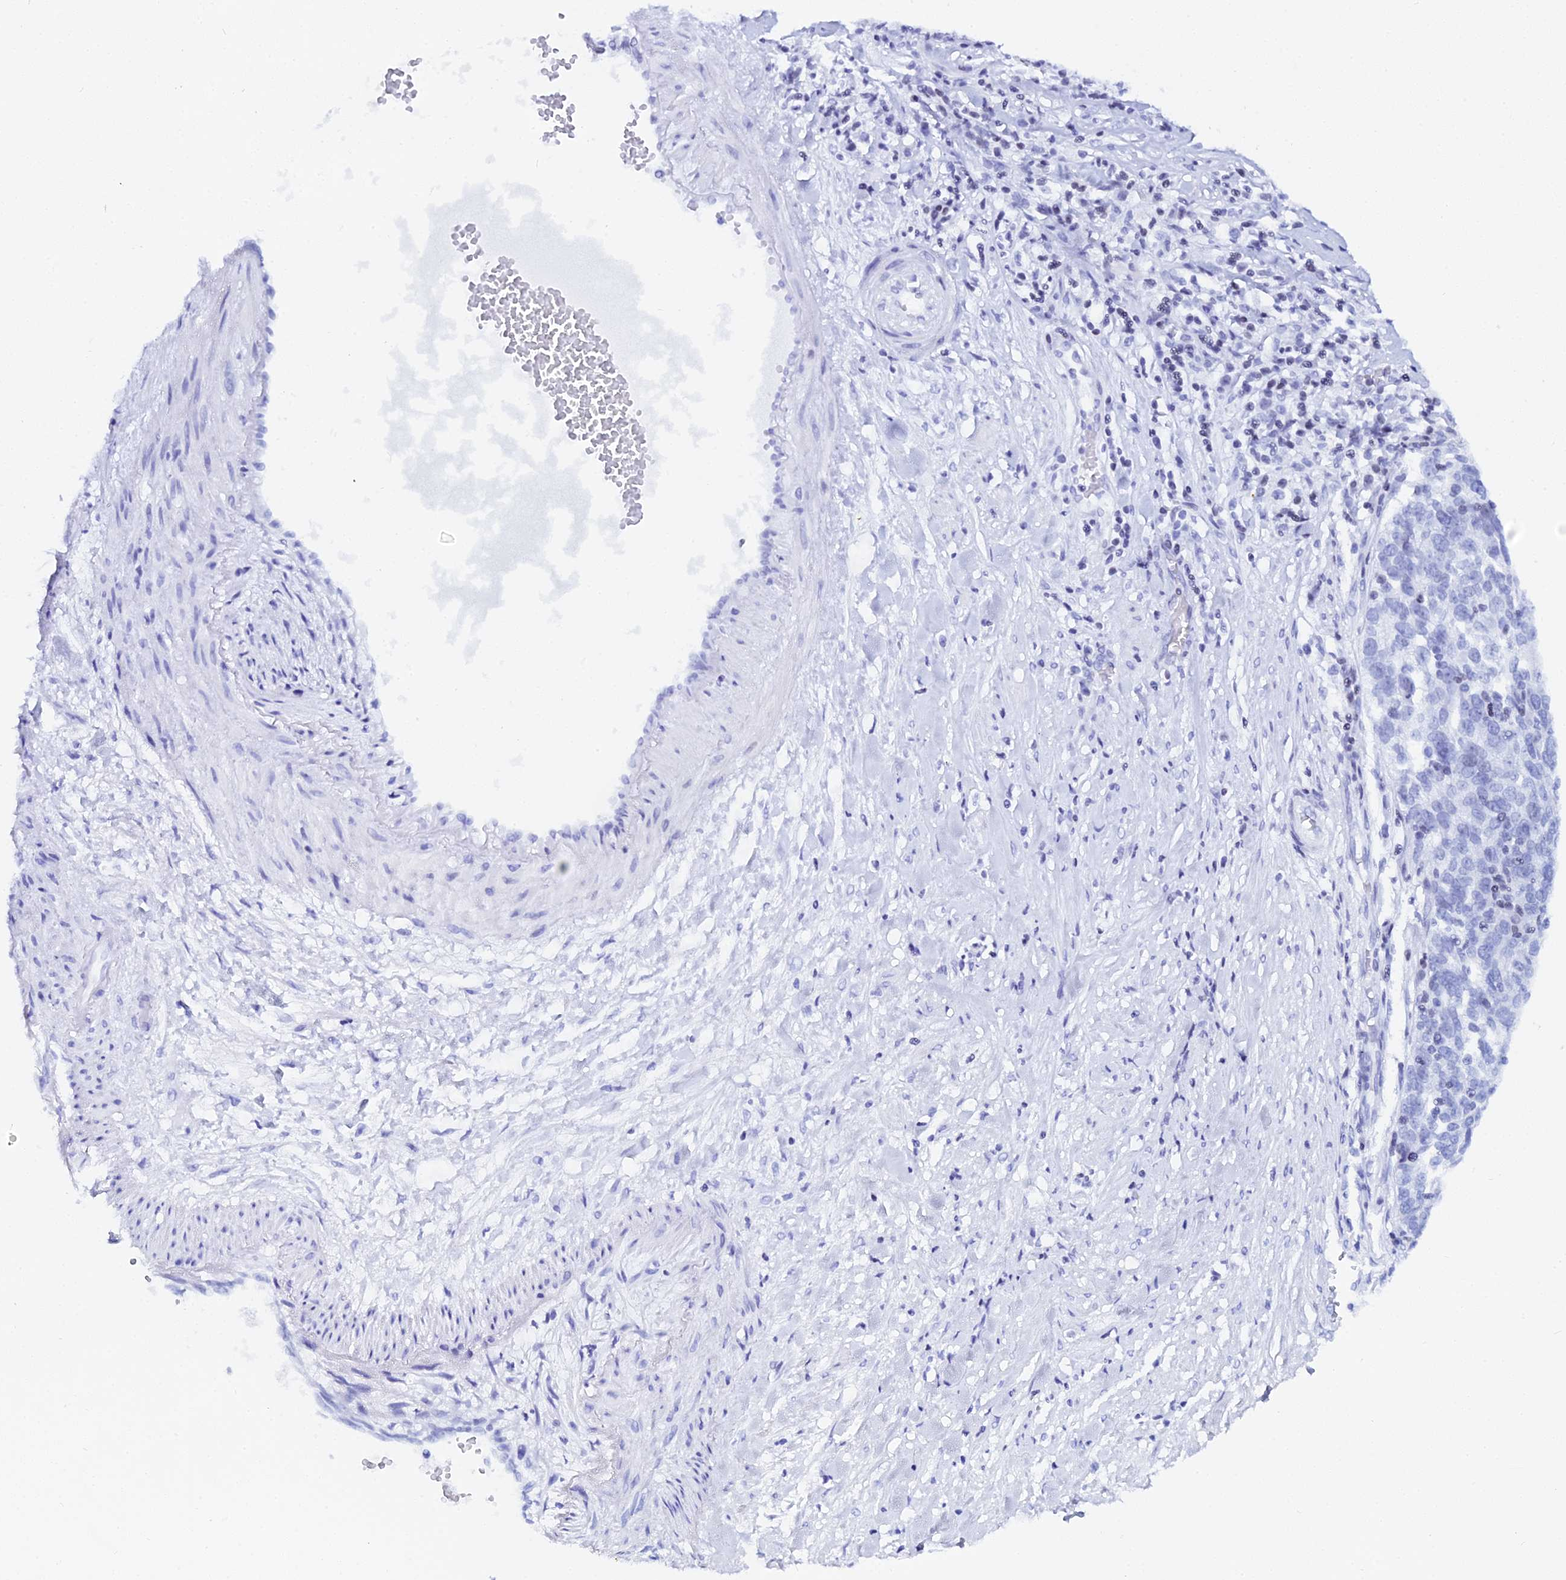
{"staining": {"intensity": "negative", "quantity": "none", "location": "none"}, "tissue": "ovarian cancer", "cell_type": "Tumor cells", "image_type": "cancer", "snomed": [{"axis": "morphology", "description": "Cystadenocarcinoma, serous, NOS"}, {"axis": "topography", "description": "Ovary"}], "caption": "IHC of human ovarian cancer displays no staining in tumor cells.", "gene": "MYNN", "patient": {"sex": "female", "age": 59}}